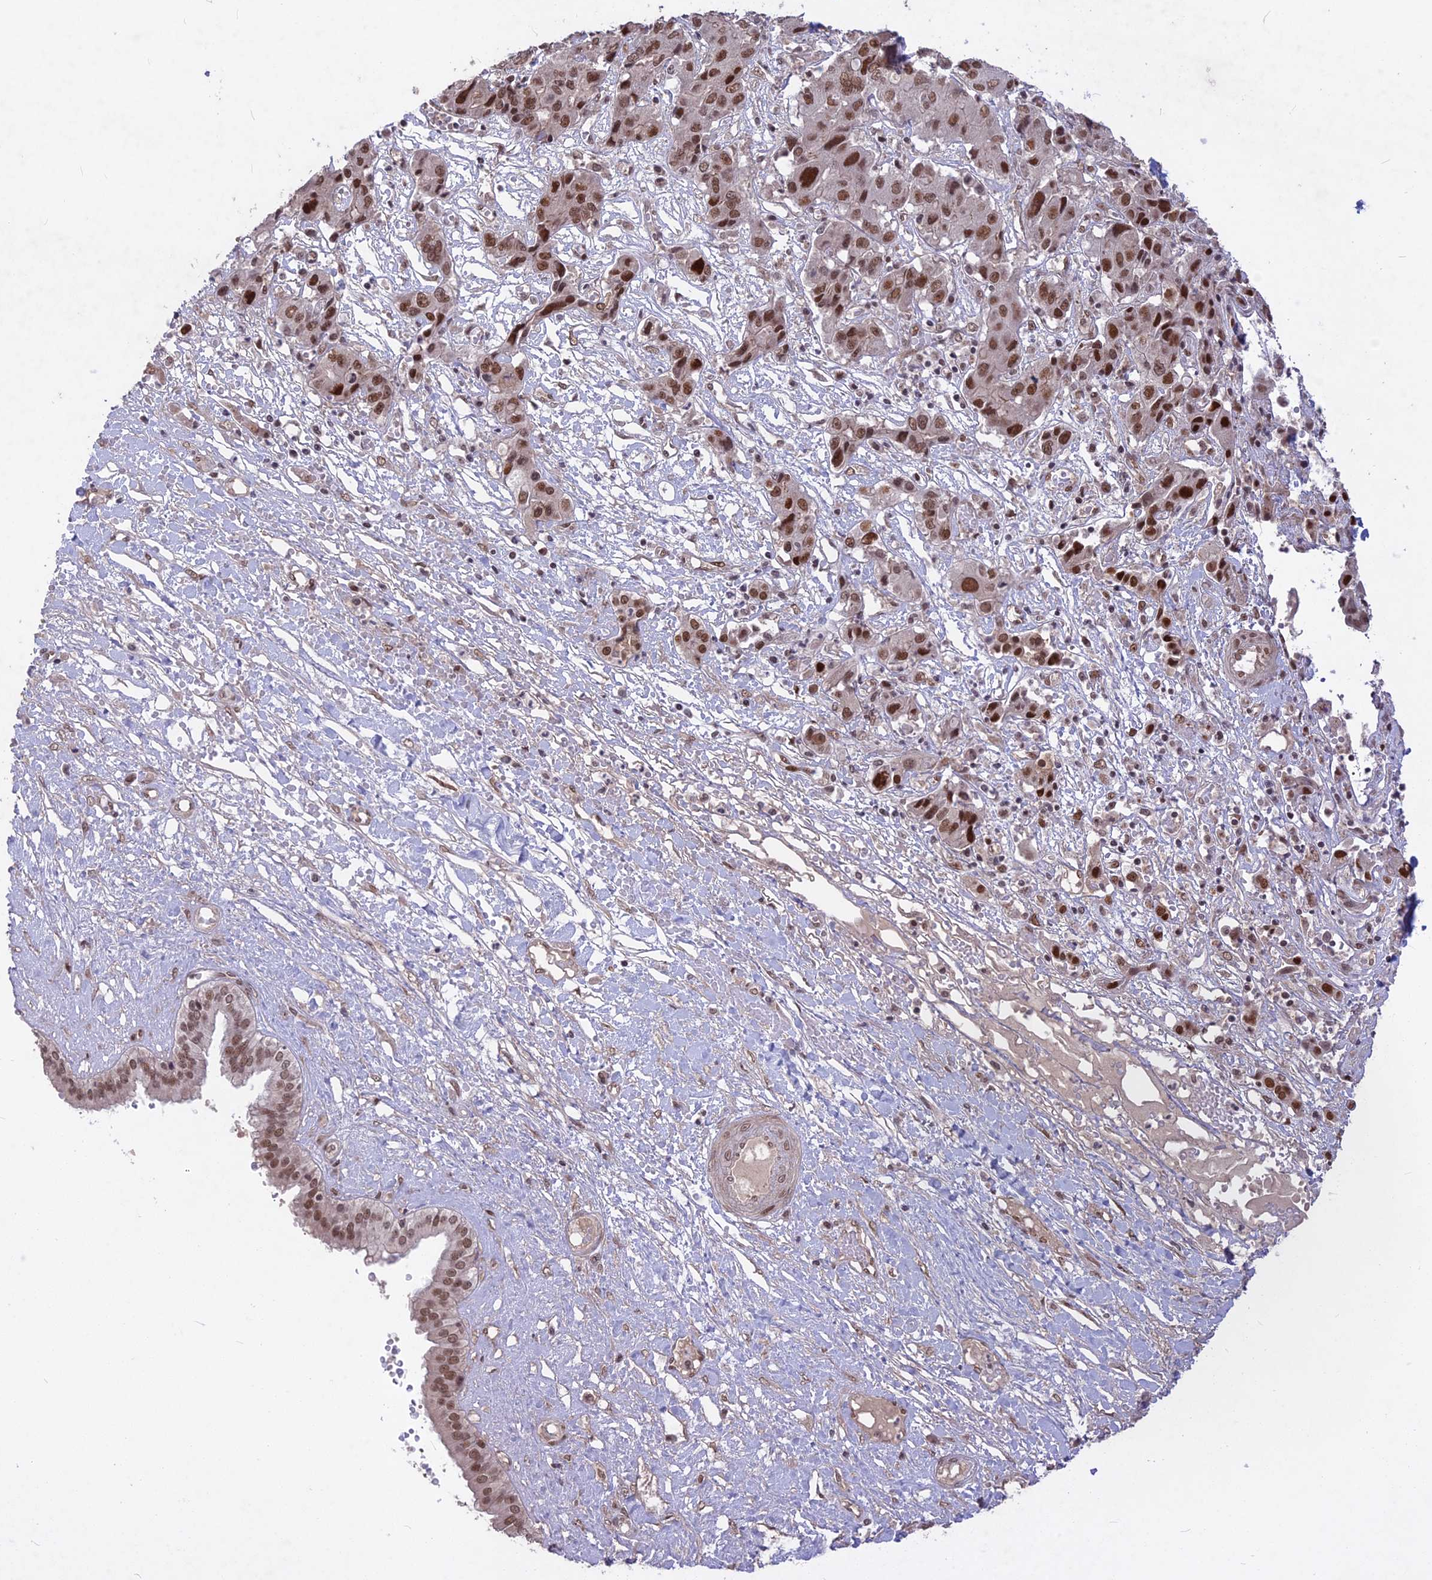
{"staining": {"intensity": "moderate", "quantity": "25%-75%", "location": "nuclear"}, "tissue": "liver cancer", "cell_type": "Tumor cells", "image_type": "cancer", "snomed": [{"axis": "morphology", "description": "Cholangiocarcinoma"}, {"axis": "topography", "description": "Liver"}], "caption": "A high-resolution histopathology image shows immunohistochemistry staining of cholangiocarcinoma (liver), which exhibits moderate nuclear expression in approximately 25%-75% of tumor cells. Nuclei are stained in blue.", "gene": "DIS3", "patient": {"sex": "male", "age": 67}}